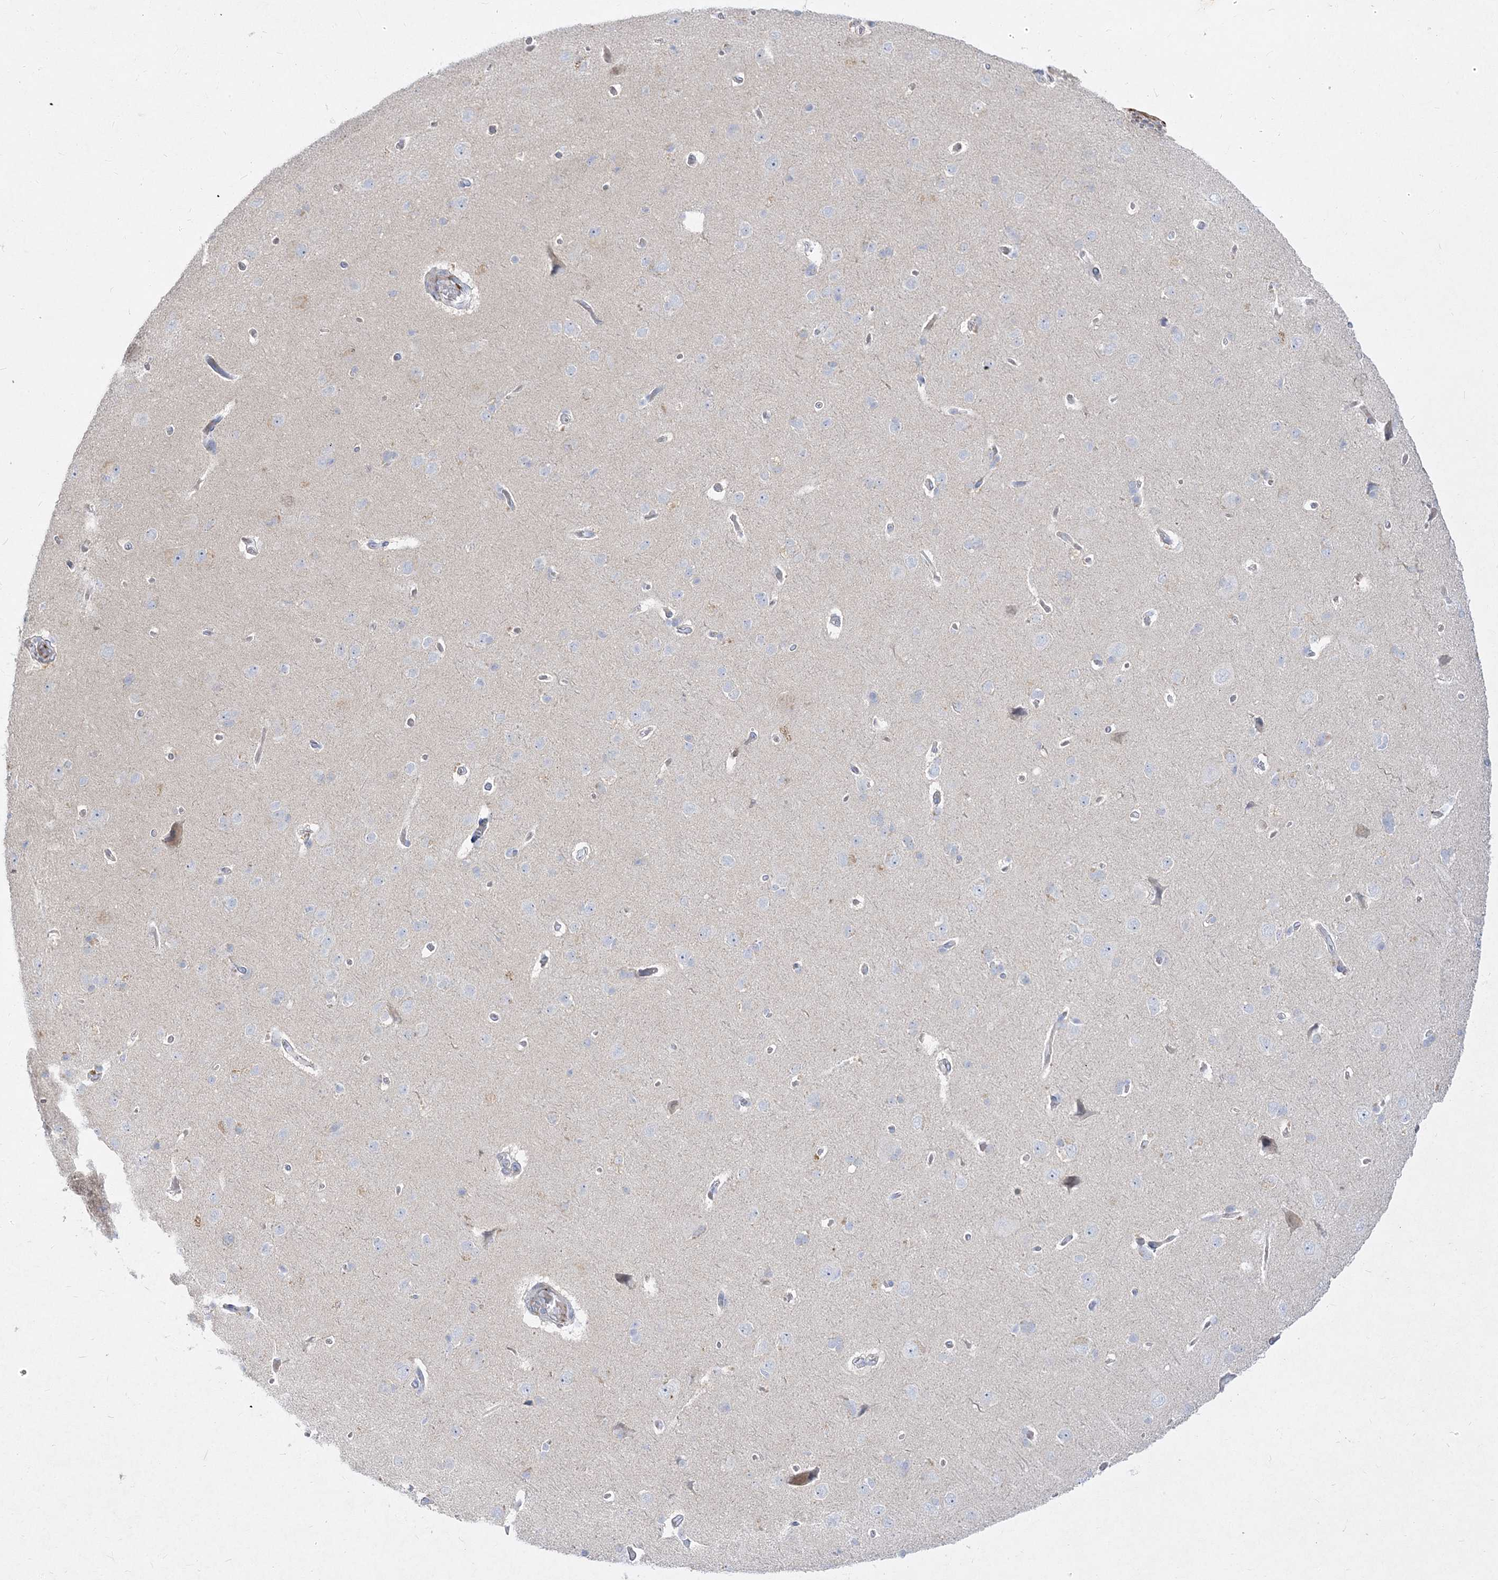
{"staining": {"intensity": "negative", "quantity": "none", "location": "none"}, "tissue": "cerebral cortex", "cell_type": "Endothelial cells", "image_type": "normal", "snomed": [{"axis": "morphology", "description": "Normal tissue, NOS"}, {"axis": "topography", "description": "Cerebral cortex"}], "caption": "DAB (3,3'-diaminobenzidine) immunohistochemical staining of benign human cerebral cortex reveals no significant positivity in endothelial cells. (DAB (3,3'-diaminobenzidine) IHC, high magnification).", "gene": "GPAT2", "patient": {"sex": "male", "age": 62}}